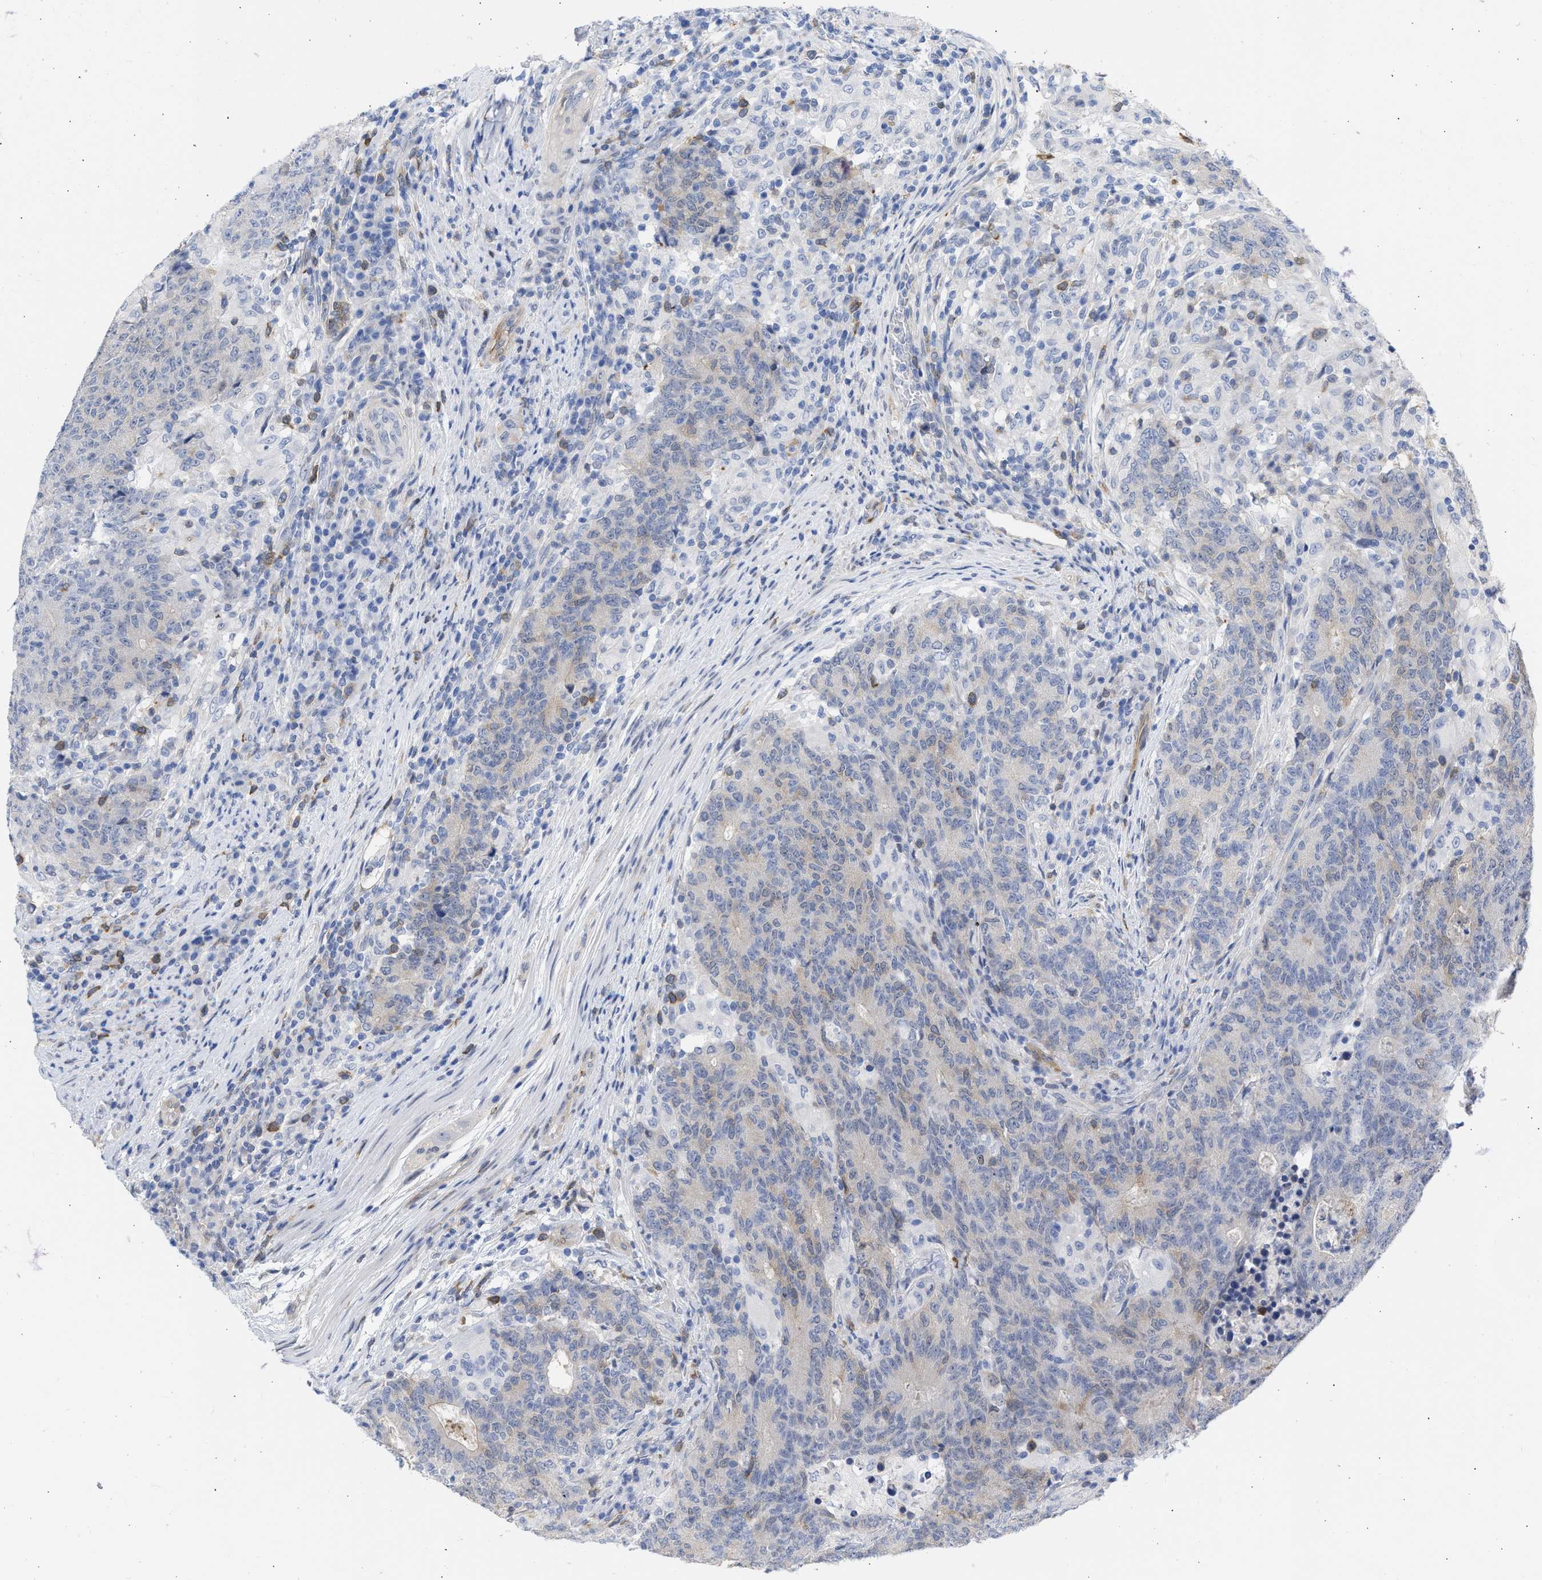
{"staining": {"intensity": "weak", "quantity": "<25%", "location": "cytoplasmic/membranous"}, "tissue": "colorectal cancer", "cell_type": "Tumor cells", "image_type": "cancer", "snomed": [{"axis": "morphology", "description": "Normal tissue, NOS"}, {"axis": "morphology", "description": "Adenocarcinoma, NOS"}, {"axis": "topography", "description": "Colon"}], "caption": "Immunohistochemistry of human colorectal cancer (adenocarcinoma) reveals no positivity in tumor cells. Nuclei are stained in blue.", "gene": "THRA", "patient": {"sex": "female", "age": 75}}